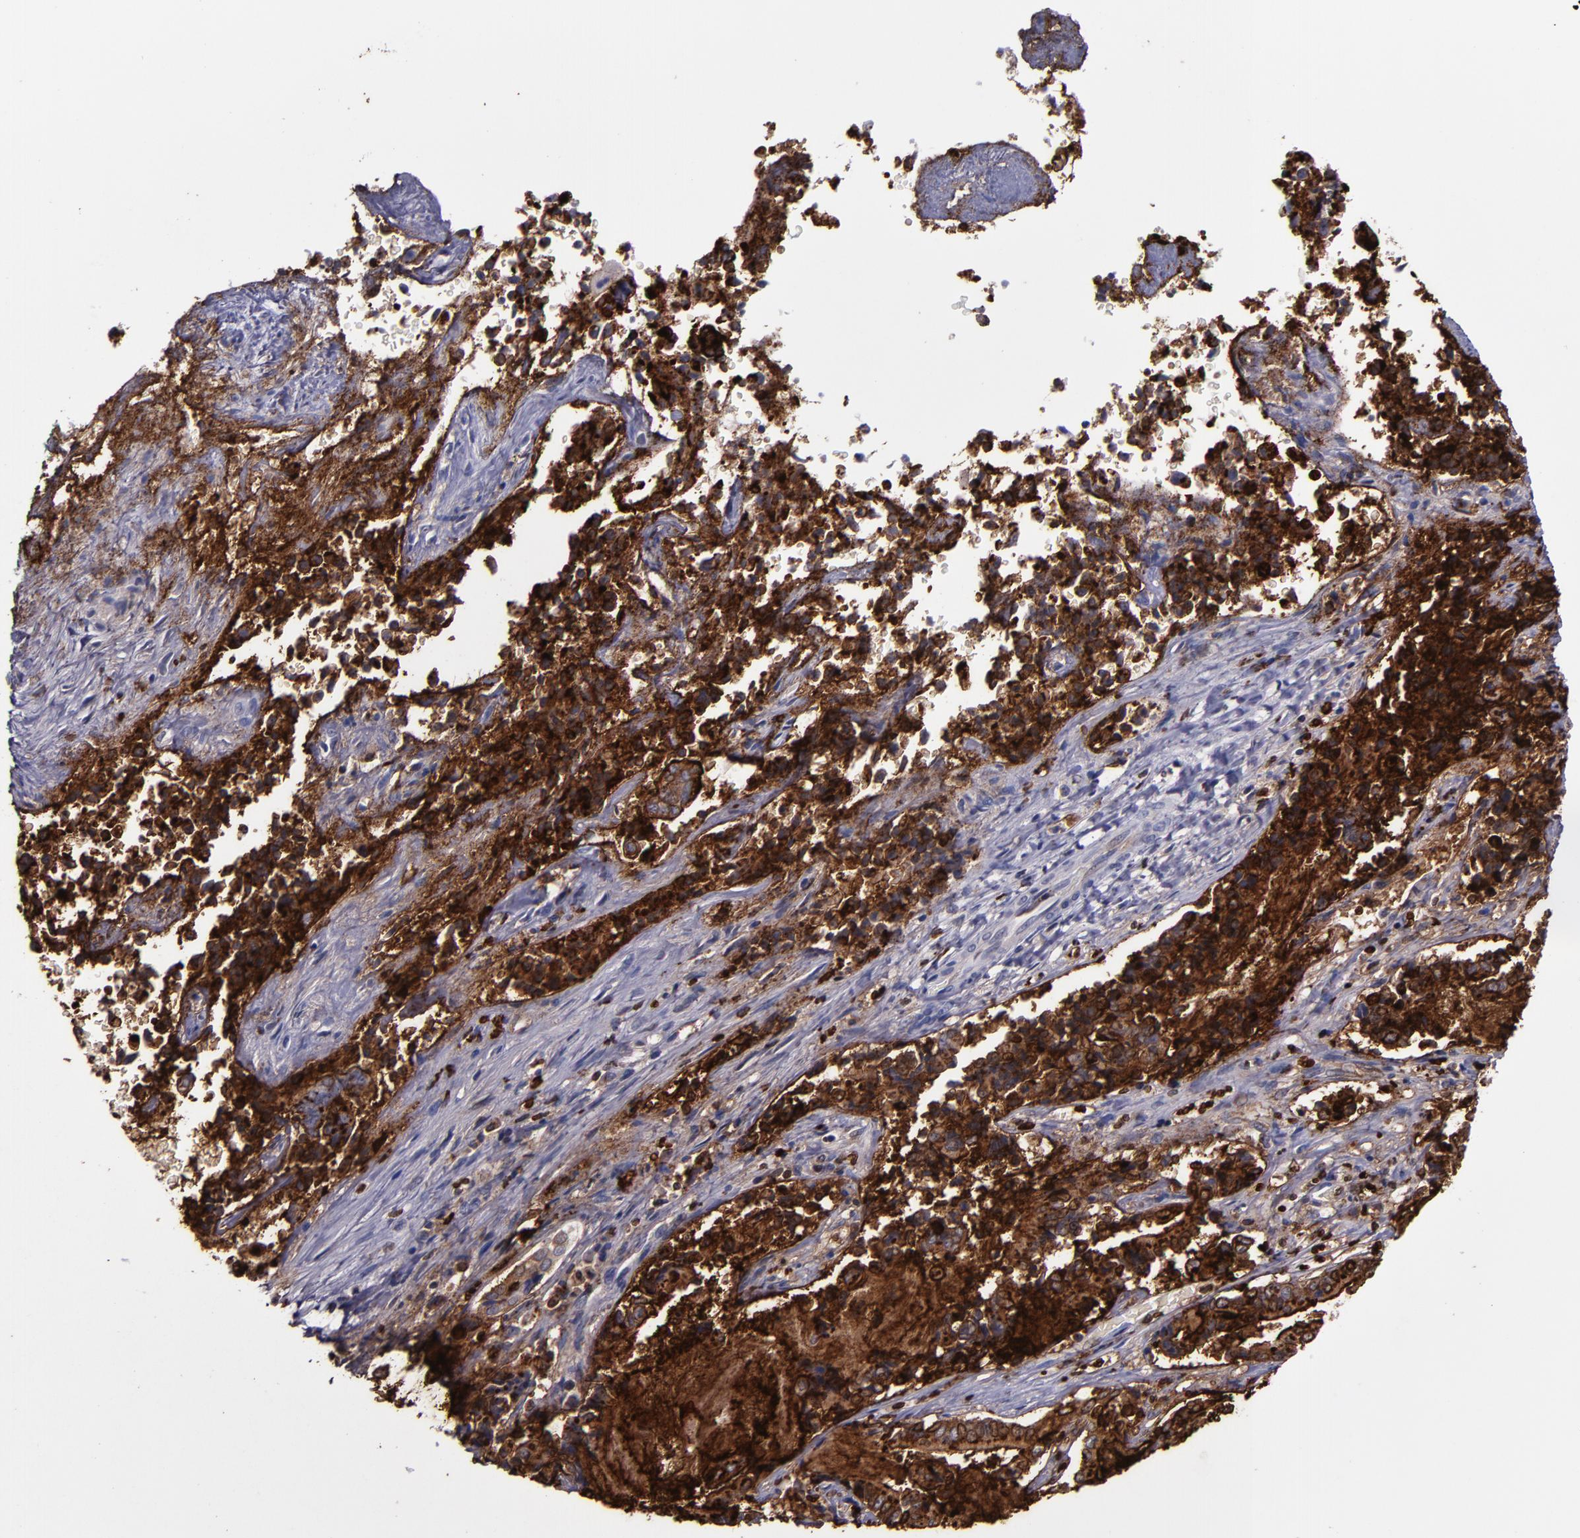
{"staining": {"intensity": "strong", "quantity": ">75%", "location": "cytoplasmic/membranous"}, "tissue": "liver cancer", "cell_type": "Tumor cells", "image_type": "cancer", "snomed": [{"axis": "morphology", "description": "Cholangiocarcinoma"}, {"axis": "topography", "description": "Liver"}], "caption": "Cholangiocarcinoma (liver) stained with DAB (3,3'-diaminobenzidine) immunohistochemistry (IHC) reveals high levels of strong cytoplasmic/membranous expression in about >75% of tumor cells.", "gene": "MFGE8", "patient": {"sex": "male", "age": 57}}